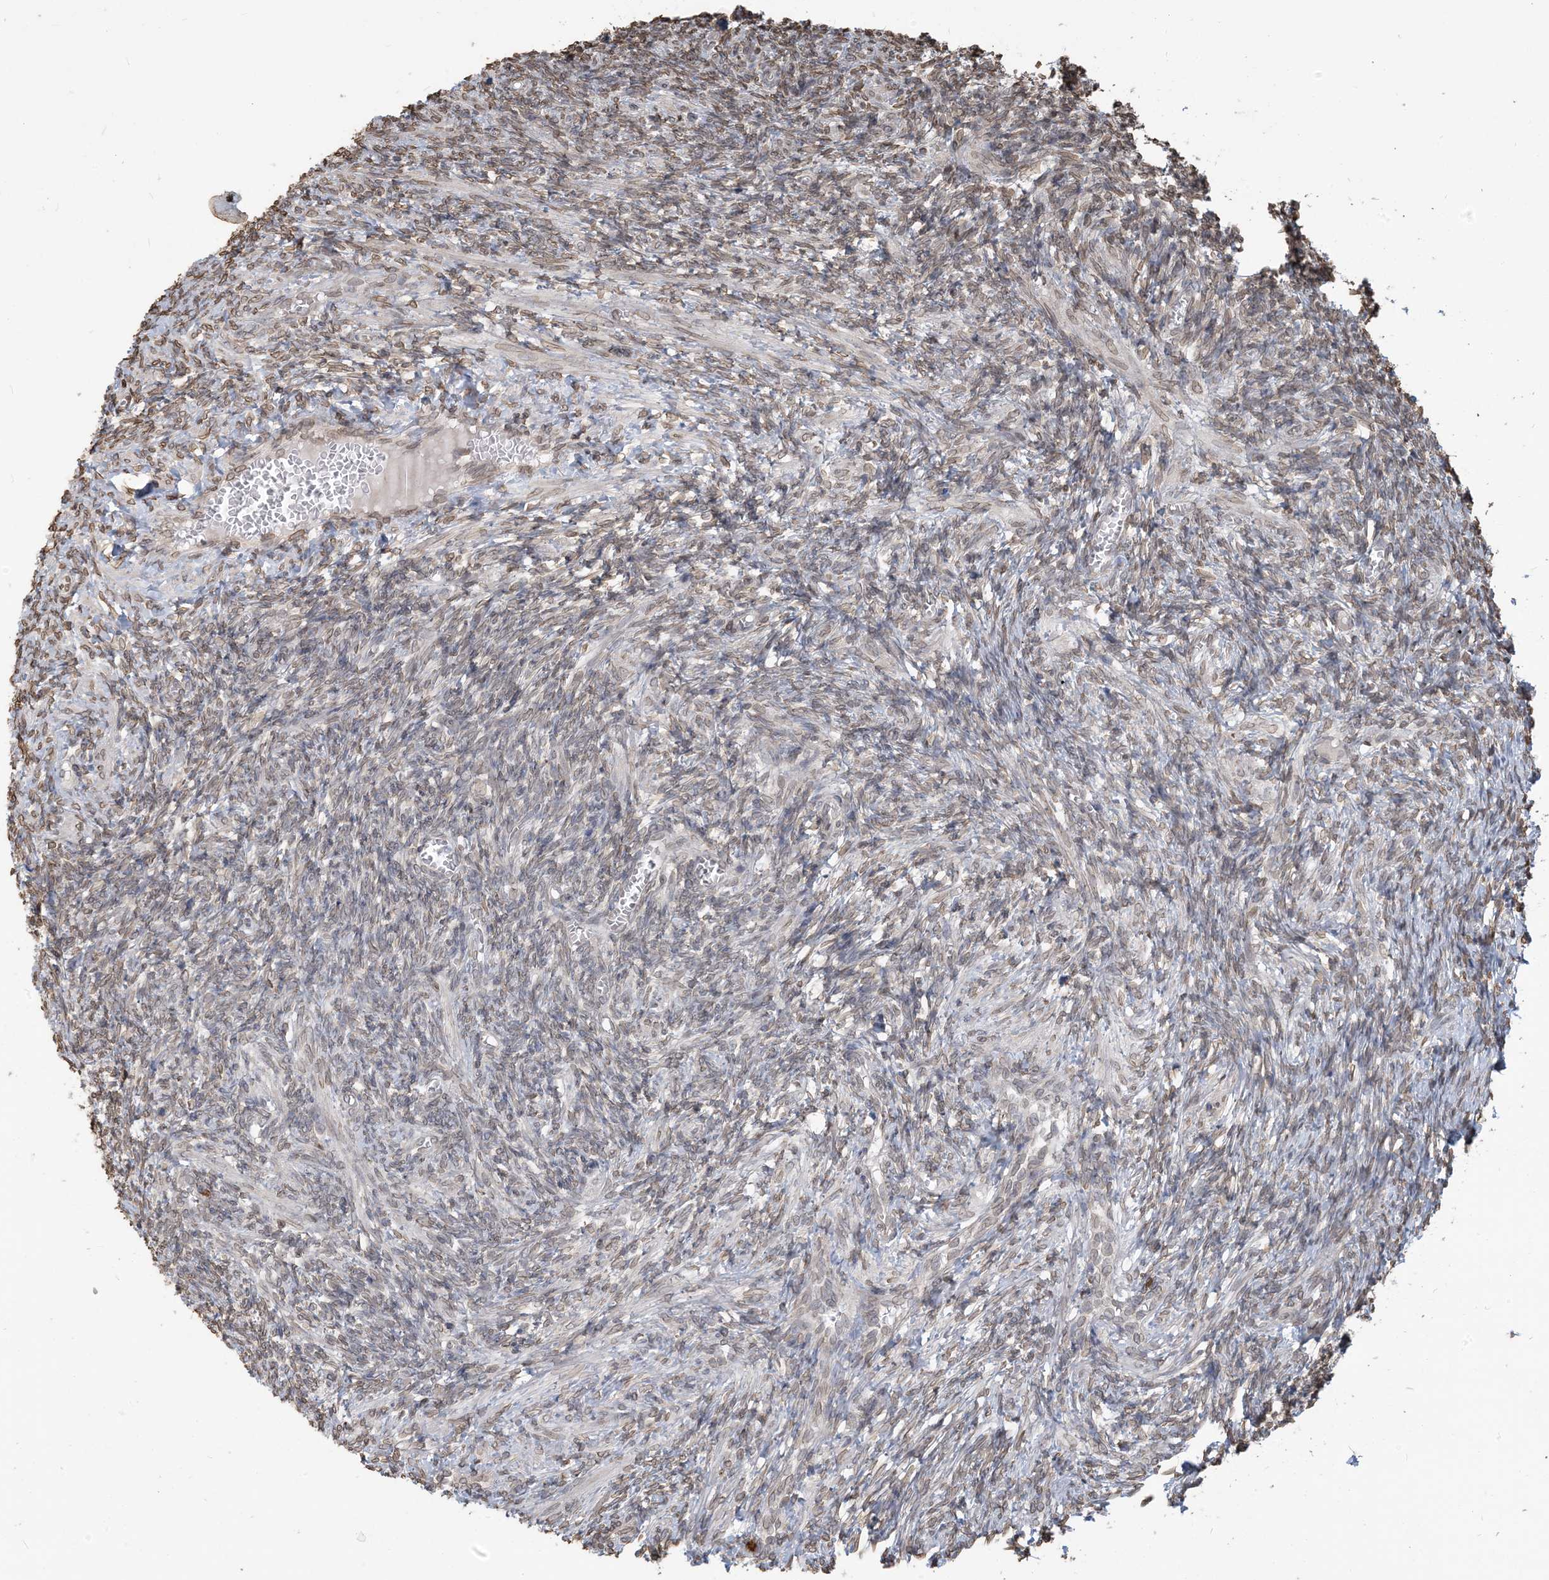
{"staining": {"intensity": "weak", "quantity": "25%-75%", "location": "nuclear"}, "tissue": "ovary", "cell_type": "Ovarian stroma cells", "image_type": "normal", "snomed": [{"axis": "morphology", "description": "Normal tissue, NOS"}, {"axis": "topography", "description": "Ovary"}], "caption": "Immunohistochemical staining of unremarkable ovary reveals weak nuclear protein positivity in about 25%-75% of ovarian stroma cells. Using DAB (brown) and hematoxylin (blue) stains, captured at high magnification using brightfield microscopy.", "gene": "WWP1", "patient": {"sex": "female", "age": 27}}